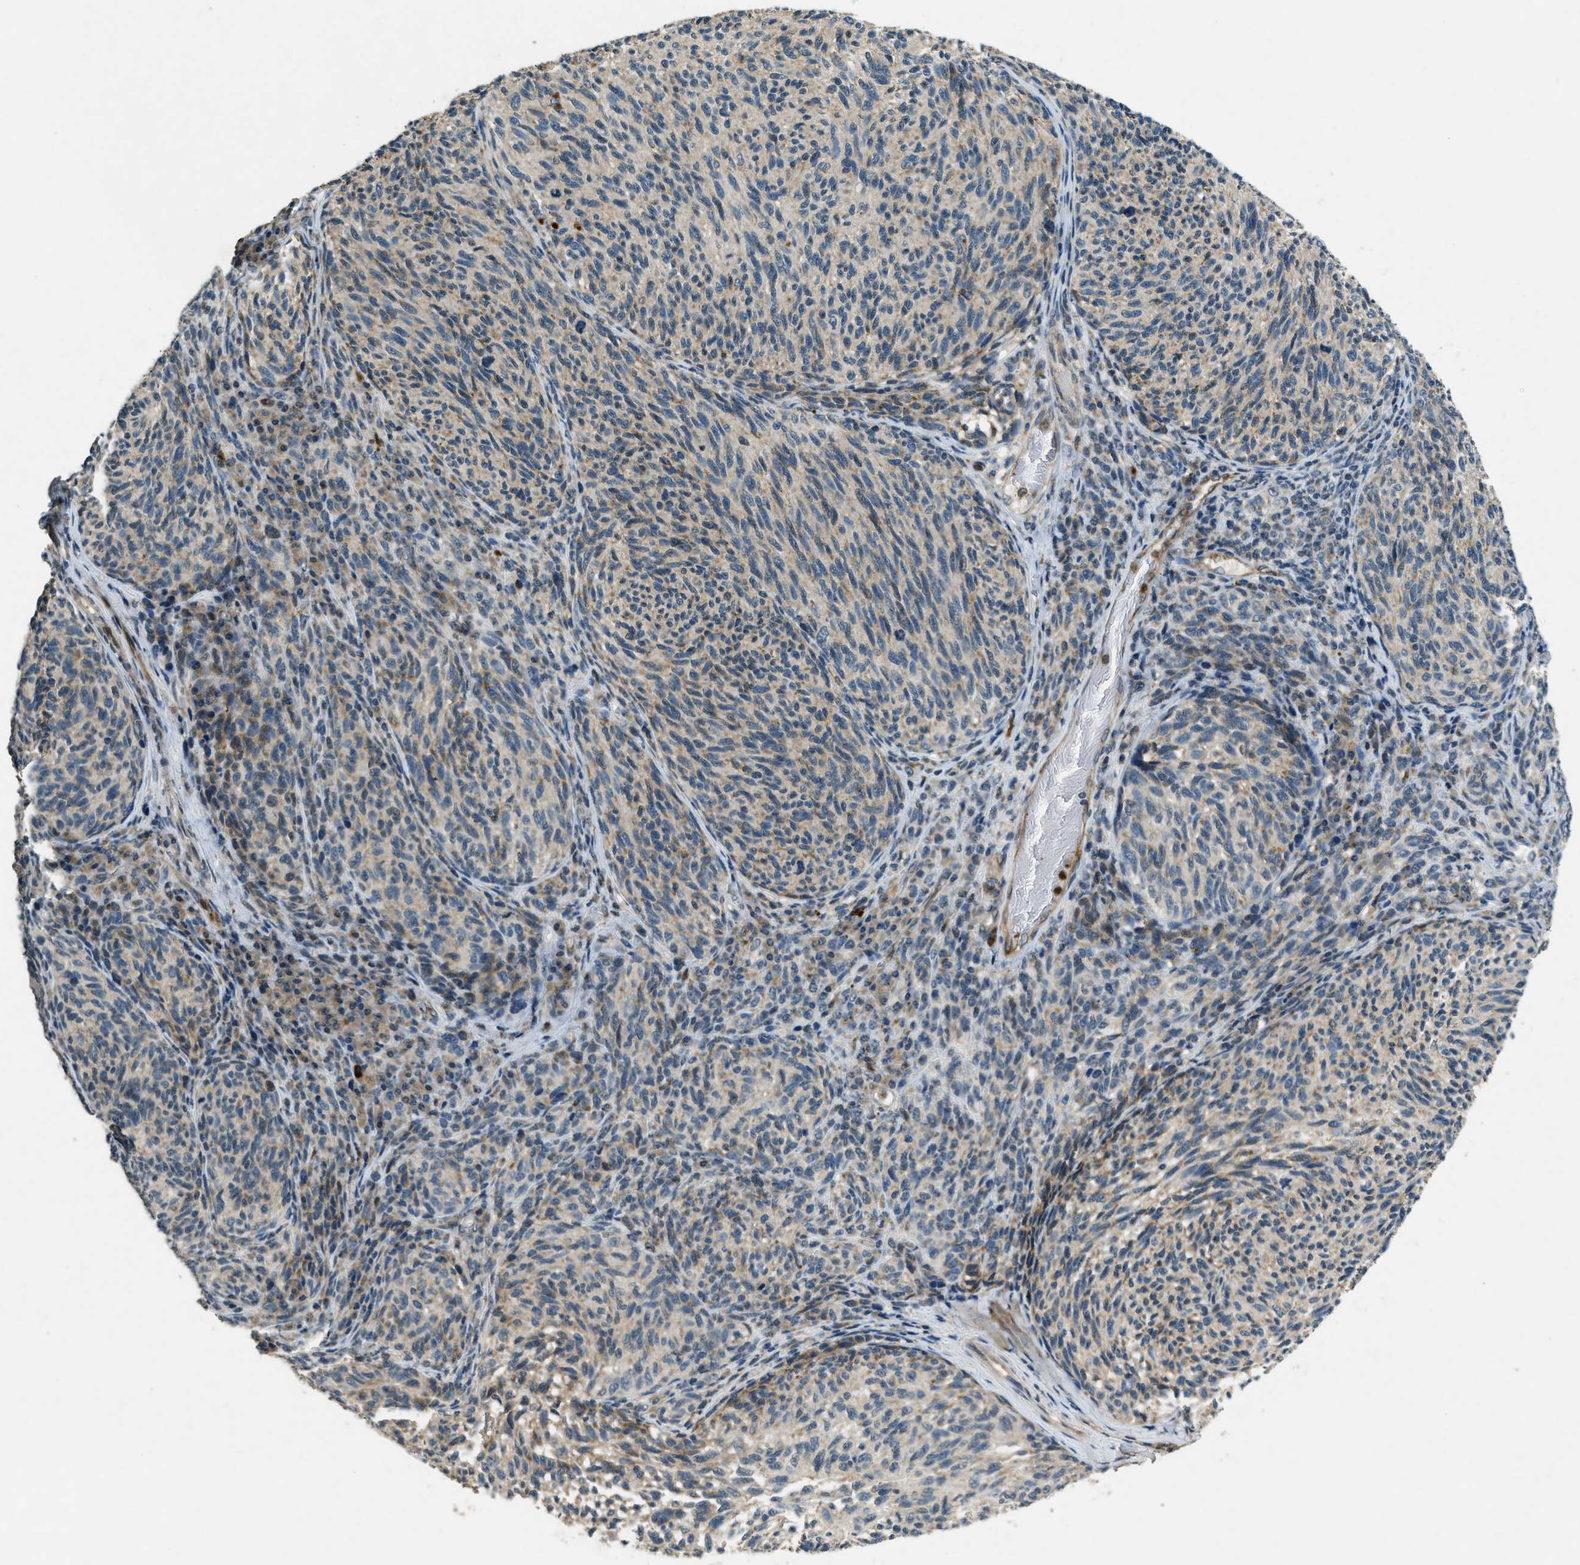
{"staining": {"intensity": "weak", "quantity": "25%-75%", "location": "cytoplasmic/membranous"}, "tissue": "melanoma", "cell_type": "Tumor cells", "image_type": "cancer", "snomed": [{"axis": "morphology", "description": "Malignant melanoma, NOS"}, {"axis": "topography", "description": "Skin"}], "caption": "DAB immunohistochemical staining of malignant melanoma demonstrates weak cytoplasmic/membranous protein expression in approximately 25%-75% of tumor cells.", "gene": "RAB3D", "patient": {"sex": "female", "age": 73}}